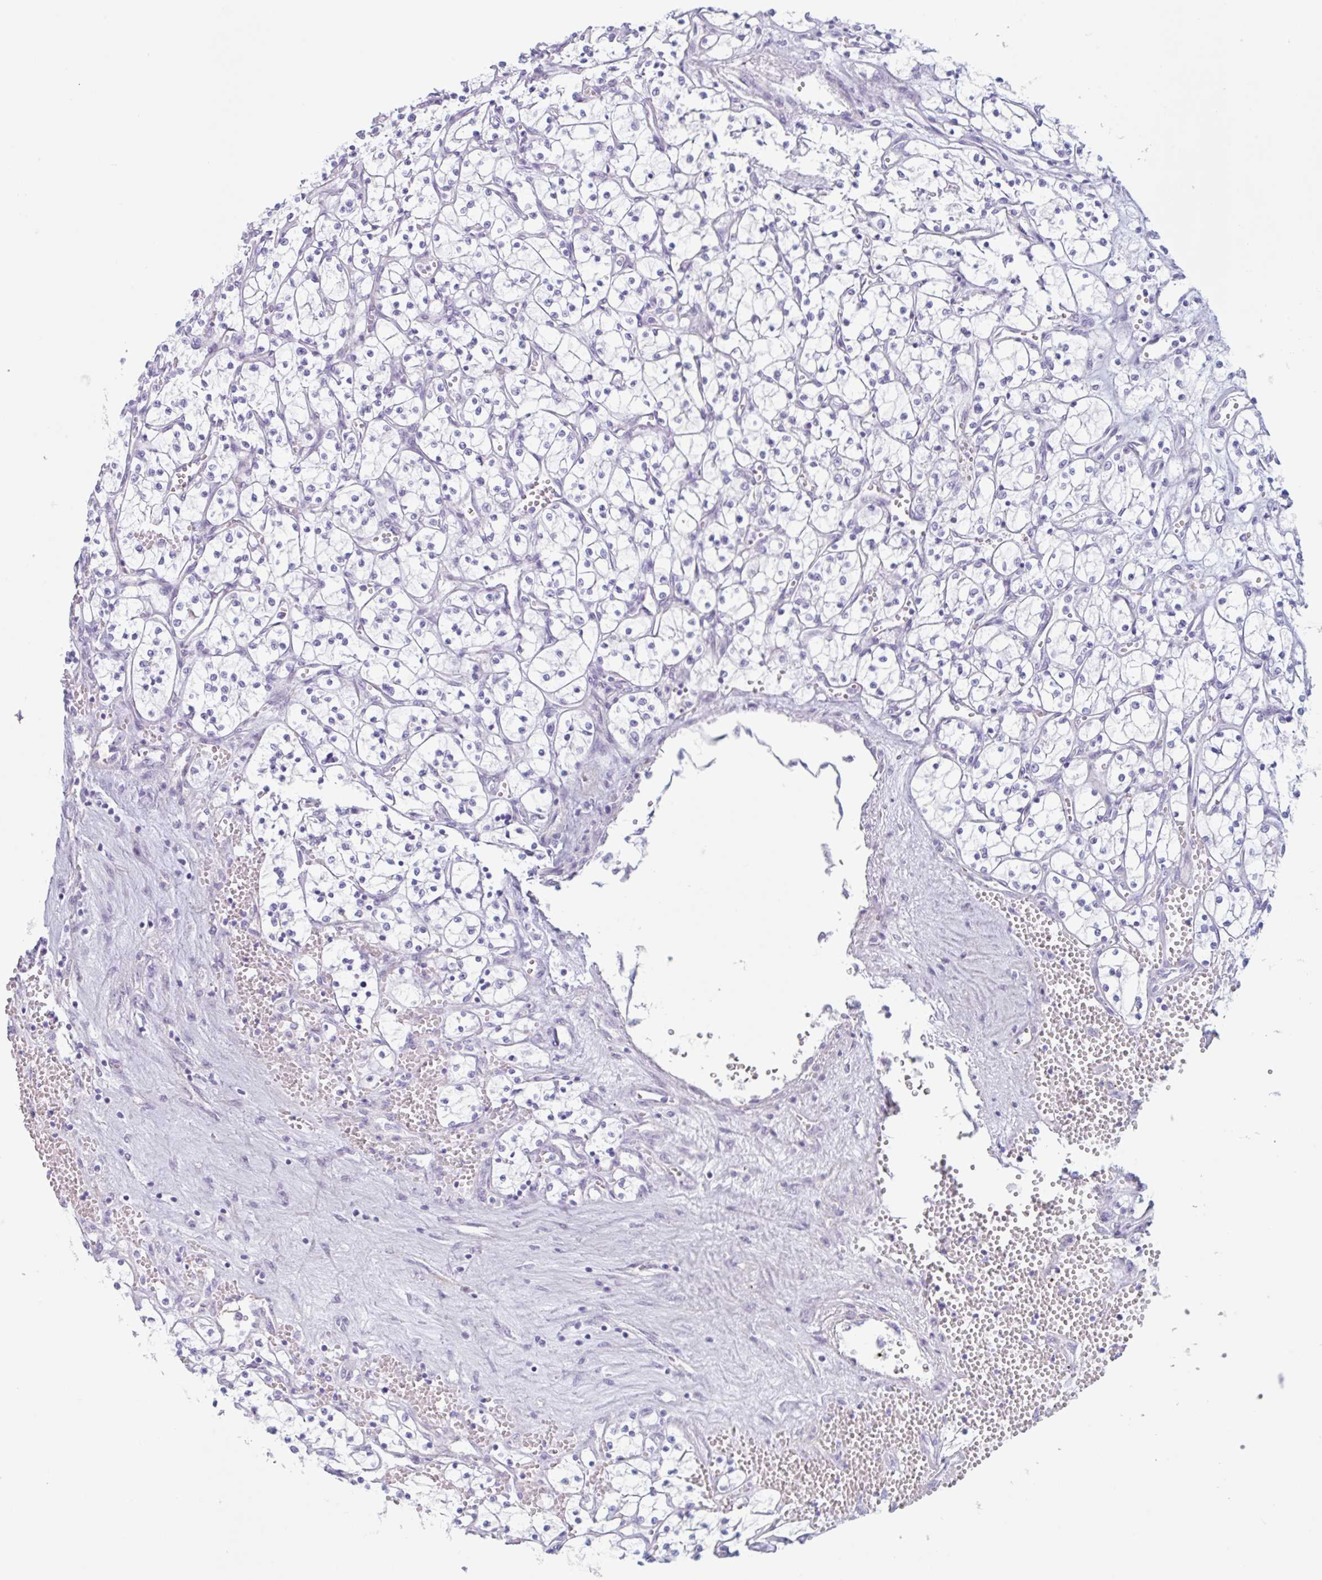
{"staining": {"intensity": "negative", "quantity": "none", "location": "none"}, "tissue": "renal cancer", "cell_type": "Tumor cells", "image_type": "cancer", "snomed": [{"axis": "morphology", "description": "Adenocarcinoma, NOS"}, {"axis": "topography", "description": "Kidney"}], "caption": "Immunohistochemistry (IHC) of adenocarcinoma (renal) reveals no staining in tumor cells. (DAB (3,3'-diaminobenzidine) immunohistochemistry (IHC), high magnification).", "gene": "MYH10", "patient": {"sex": "female", "age": 69}}